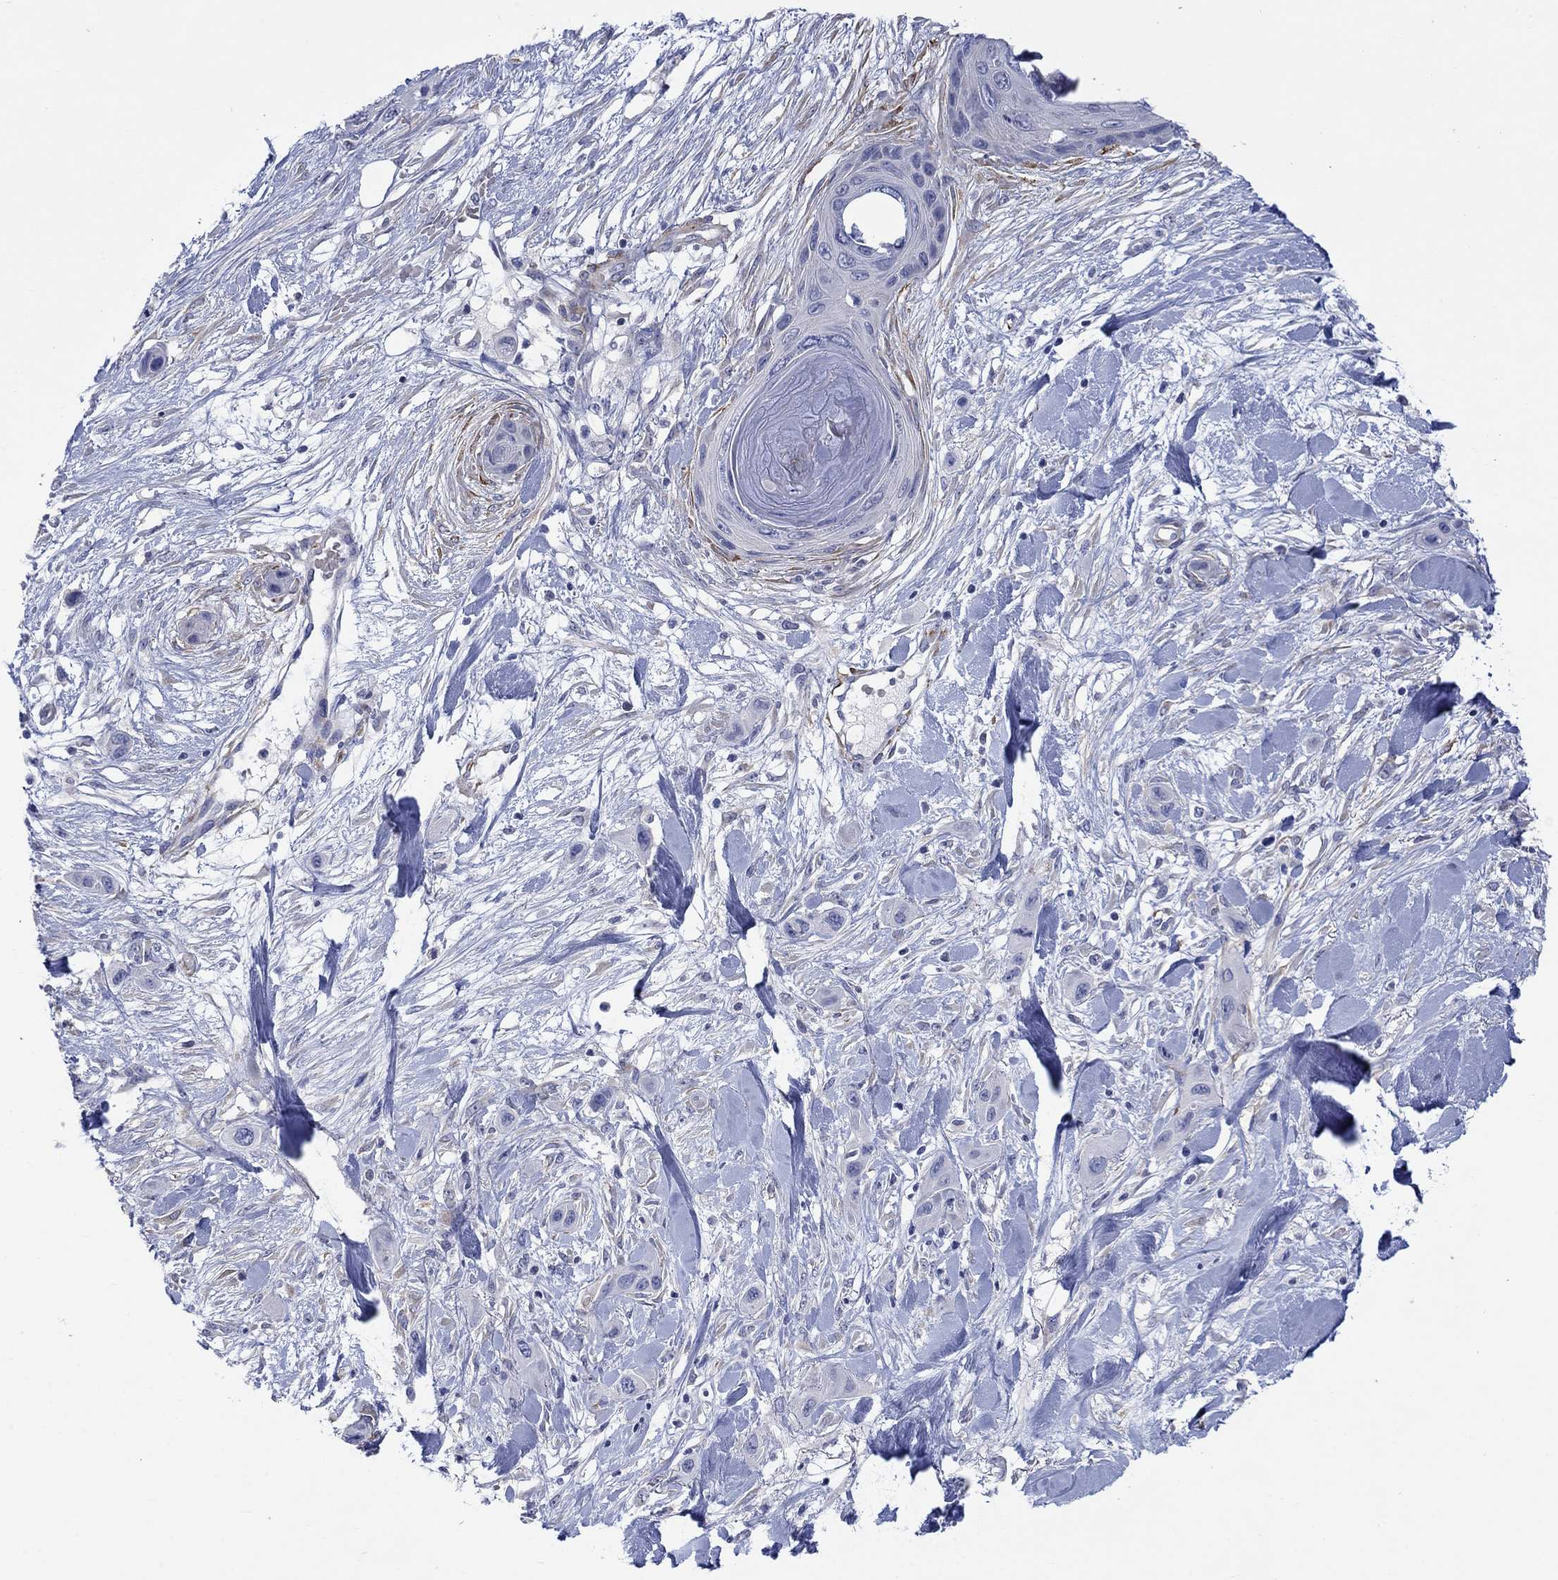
{"staining": {"intensity": "negative", "quantity": "none", "location": "none"}, "tissue": "skin cancer", "cell_type": "Tumor cells", "image_type": "cancer", "snomed": [{"axis": "morphology", "description": "Squamous cell carcinoma, NOS"}, {"axis": "topography", "description": "Skin"}], "caption": "The immunohistochemistry histopathology image has no significant staining in tumor cells of skin cancer (squamous cell carcinoma) tissue.", "gene": "PTPRZ1", "patient": {"sex": "male", "age": 79}}